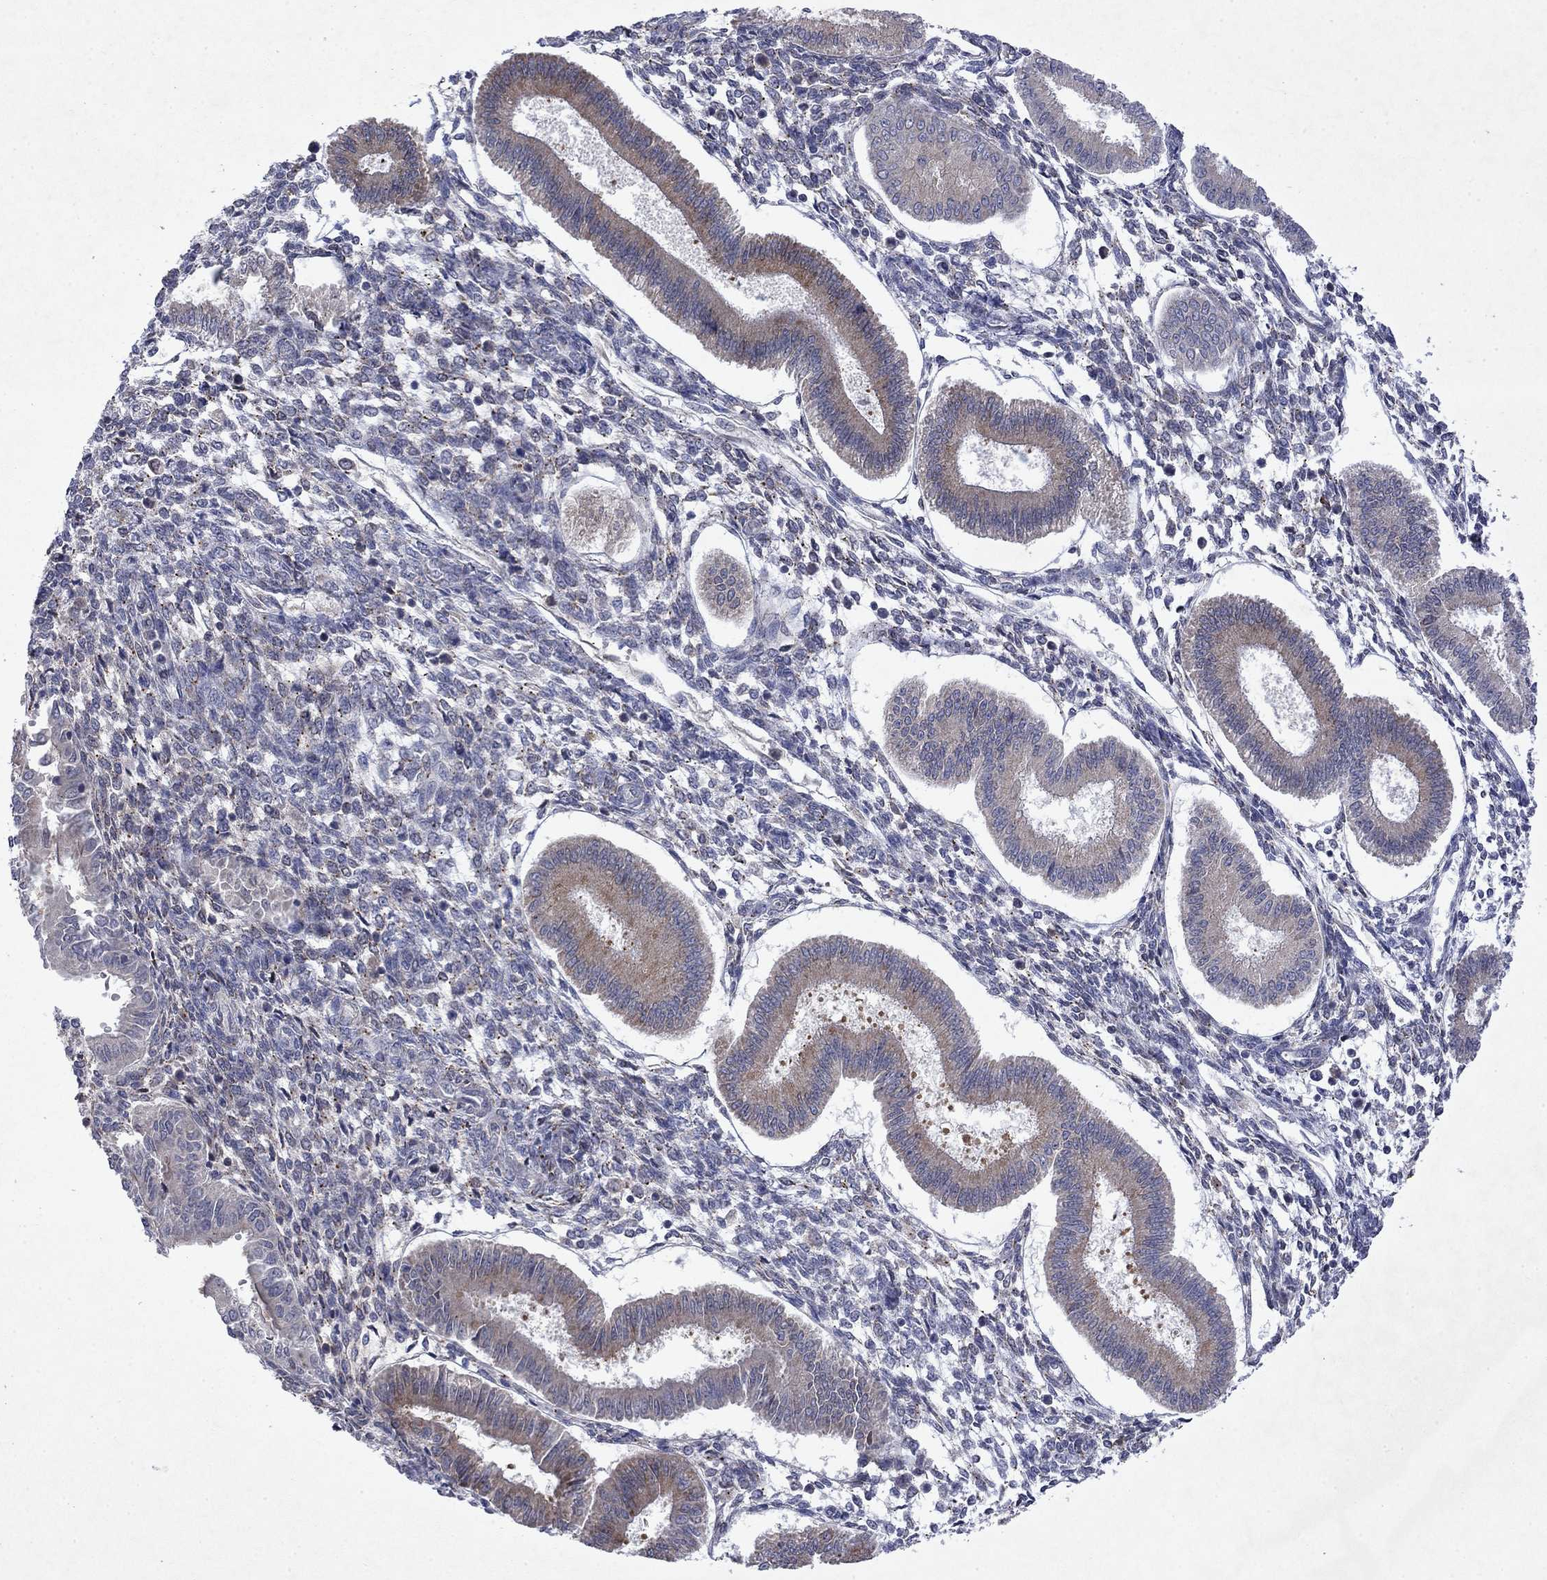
{"staining": {"intensity": "negative", "quantity": "none", "location": "none"}, "tissue": "endometrium", "cell_type": "Cells in endometrial stroma", "image_type": "normal", "snomed": [{"axis": "morphology", "description": "Normal tissue, NOS"}, {"axis": "topography", "description": "Endometrium"}], "caption": "Protein analysis of normal endometrium exhibits no significant expression in cells in endometrial stroma. Brightfield microscopy of IHC stained with DAB (brown) and hematoxylin (blue), captured at high magnification.", "gene": "TMEM97", "patient": {"sex": "female", "age": 43}}